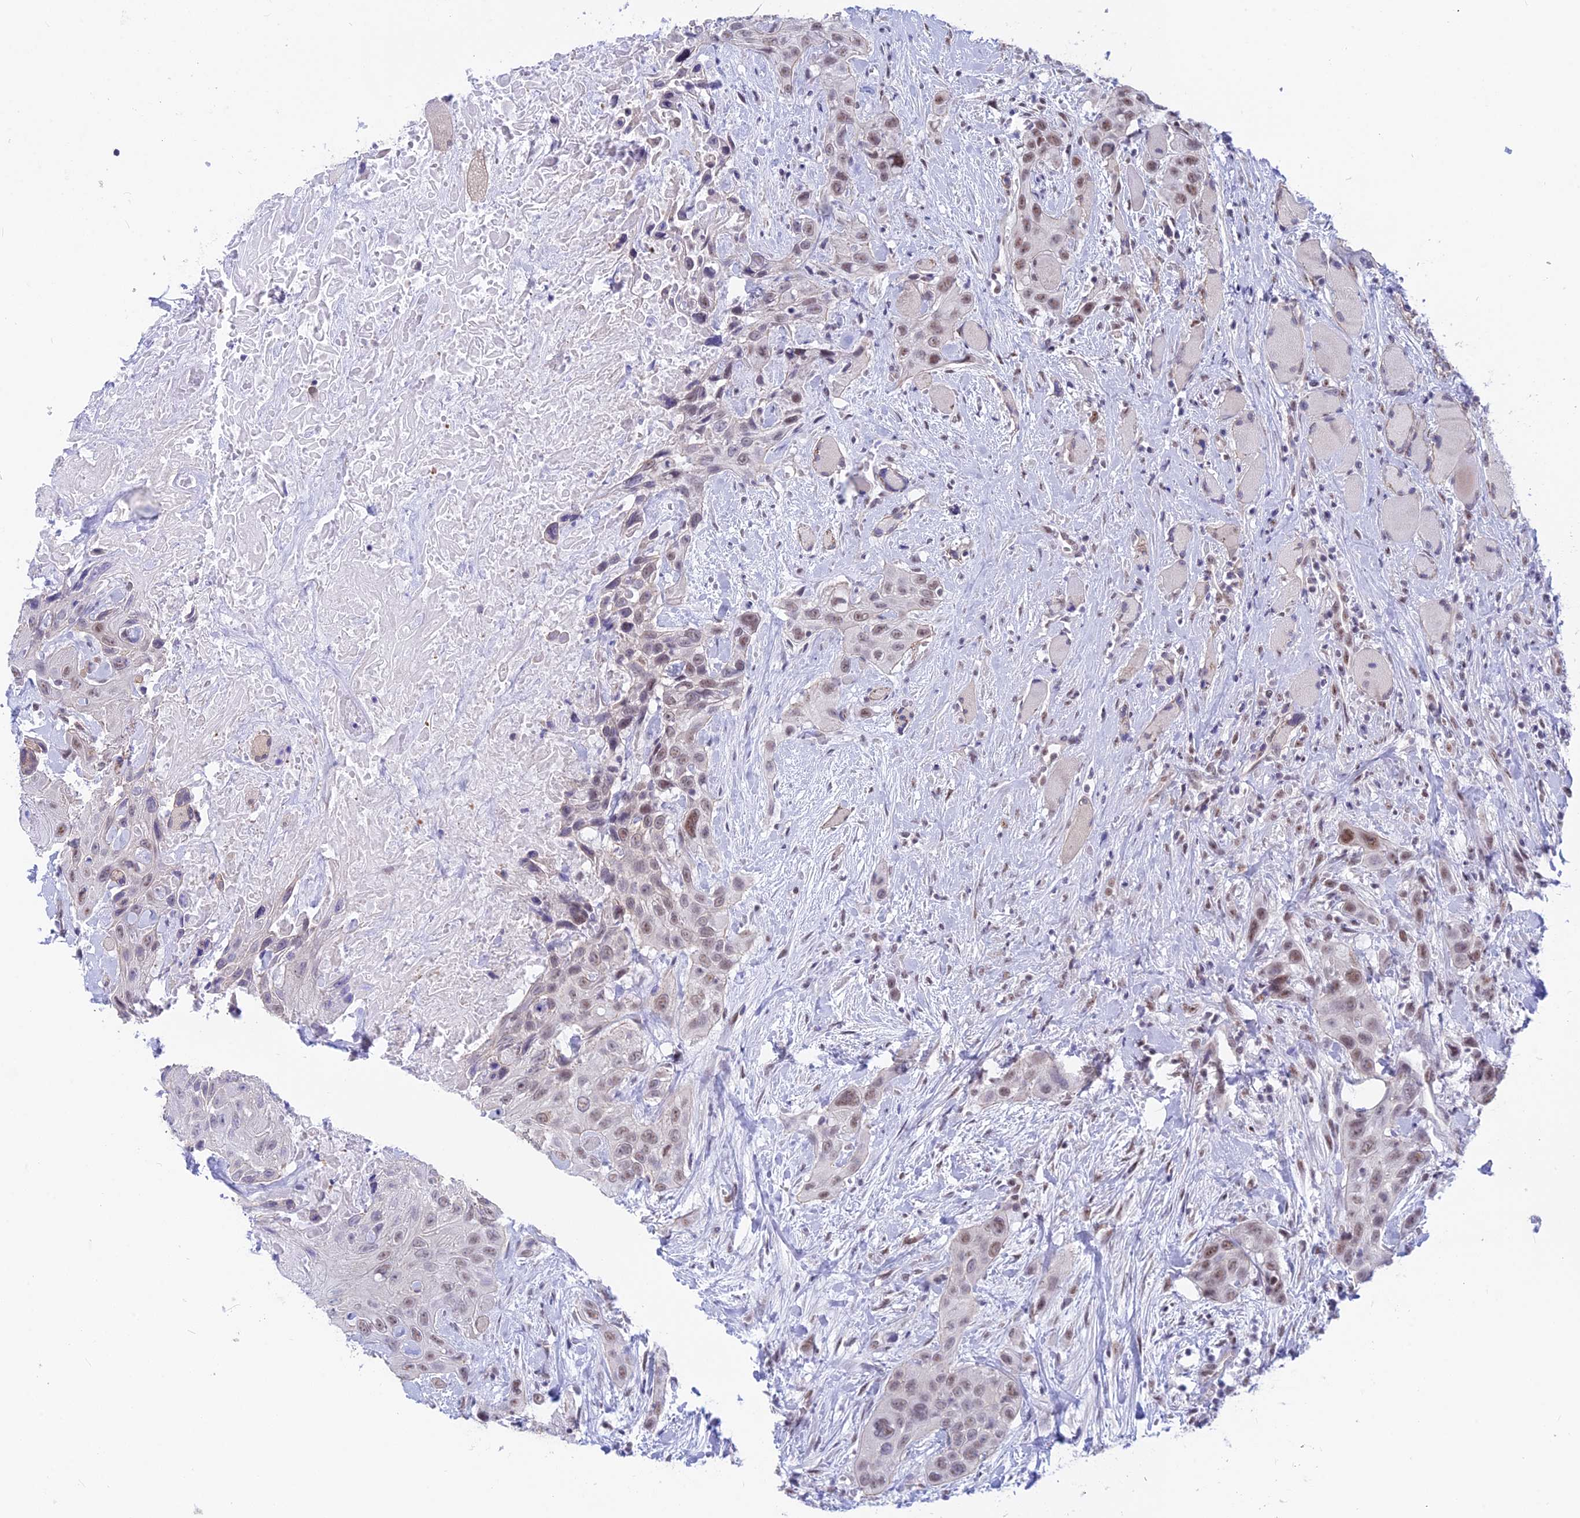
{"staining": {"intensity": "weak", "quantity": ">75%", "location": "nuclear"}, "tissue": "head and neck cancer", "cell_type": "Tumor cells", "image_type": "cancer", "snomed": [{"axis": "morphology", "description": "Squamous cell carcinoma, NOS"}, {"axis": "topography", "description": "Head-Neck"}], "caption": "A low amount of weak nuclear positivity is identified in about >75% of tumor cells in squamous cell carcinoma (head and neck) tissue. The staining is performed using DAB (3,3'-diaminobenzidine) brown chromogen to label protein expression. The nuclei are counter-stained blue using hematoxylin.", "gene": "SRSF5", "patient": {"sex": "male", "age": 81}}